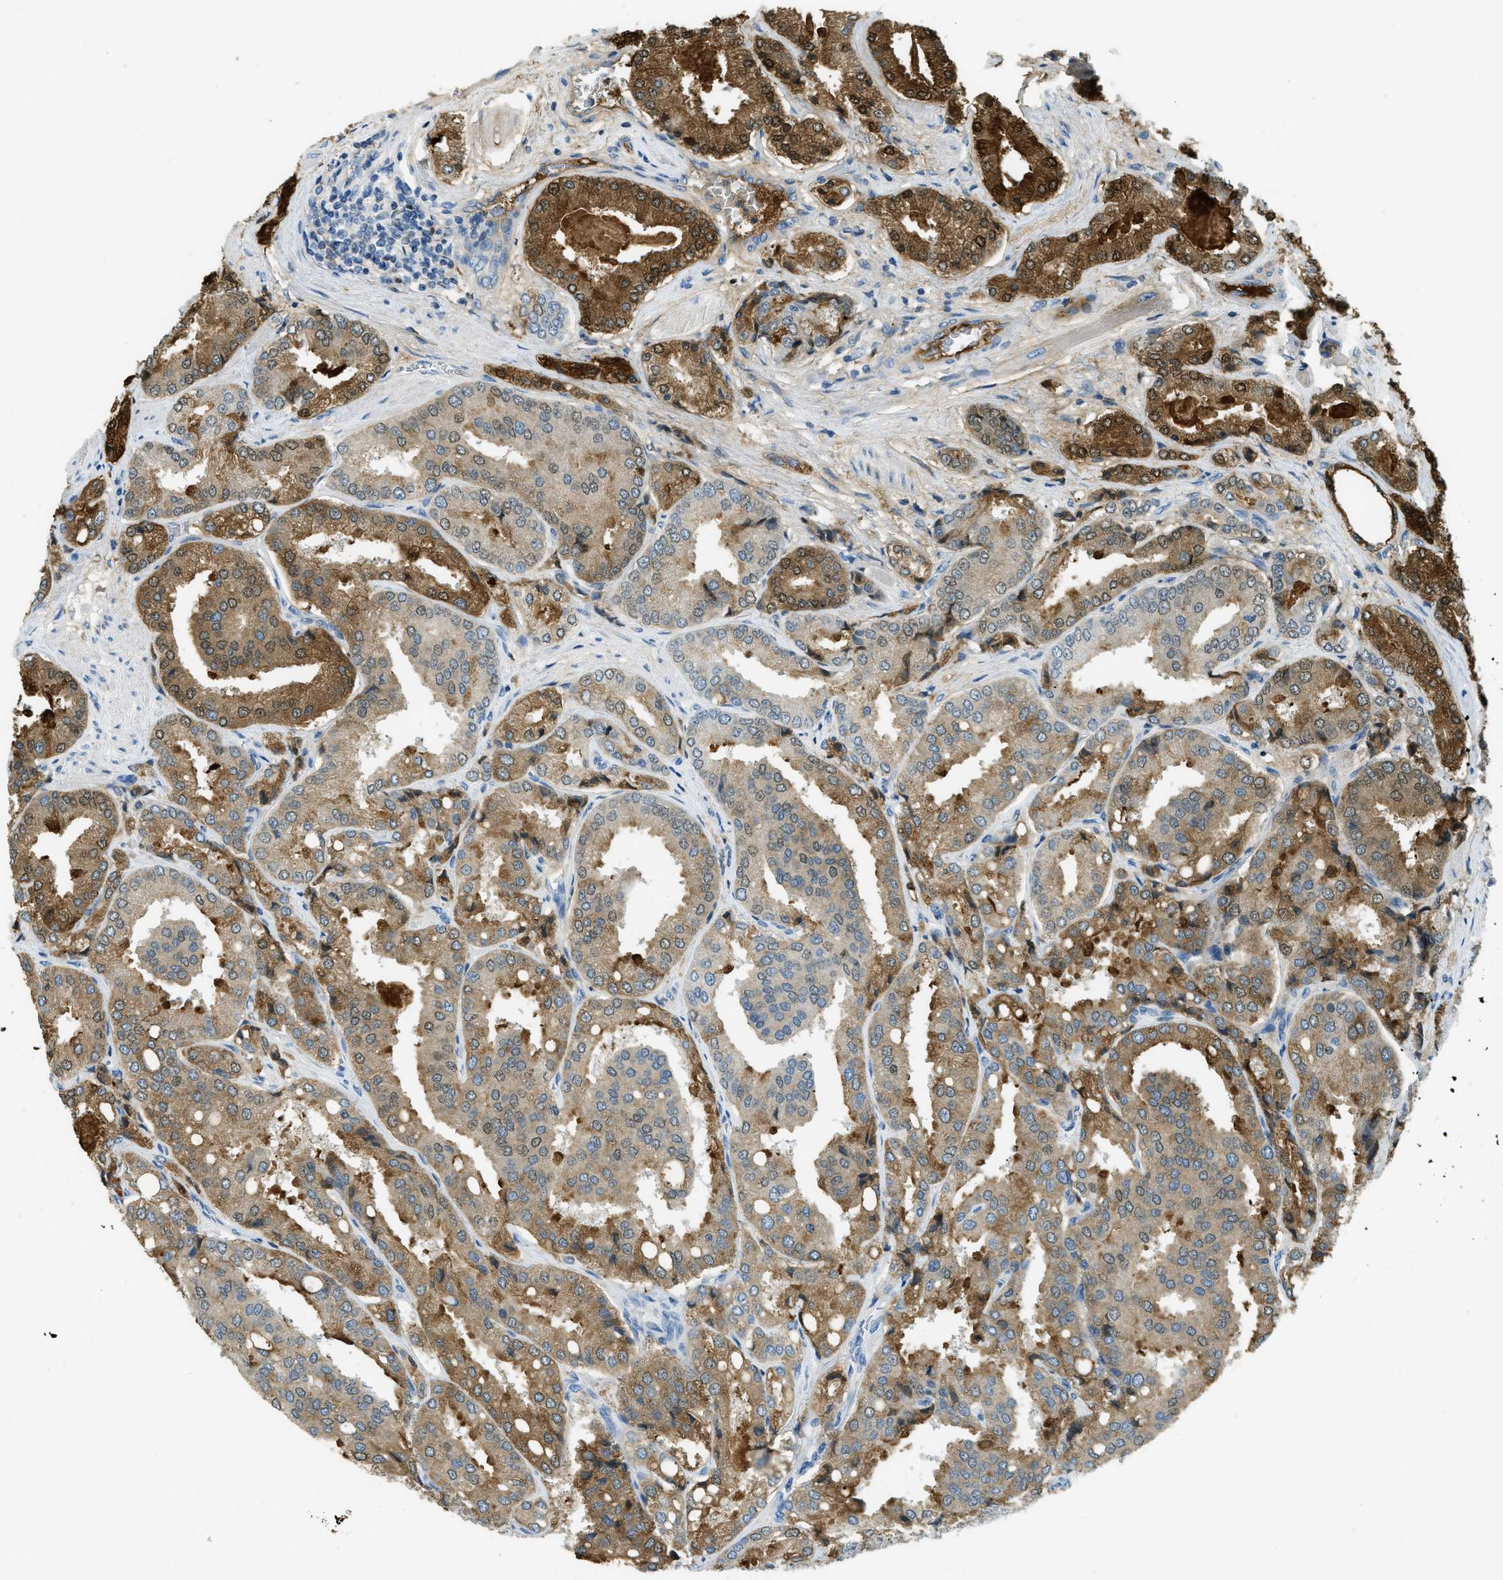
{"staining": {"intensity": "moderate", "quantity": ">75%", "location": "cytoplasmic/membranous,nuclear"}, "tissue": "prostate cancer", "cell_type": "Tumor cells", "image_type": "cancer", "snomed": [{"axis": "morphology", "description": "Adenocarcinoma, High grade"}, {"axis": "topography", "description": "Prostate"}], "caption": "Prostate cancer stained with a protein marker reveals moderate staining in tumor cells.", "gene": "PRTN3", "patient": {"sex": "male", "age": 50}}